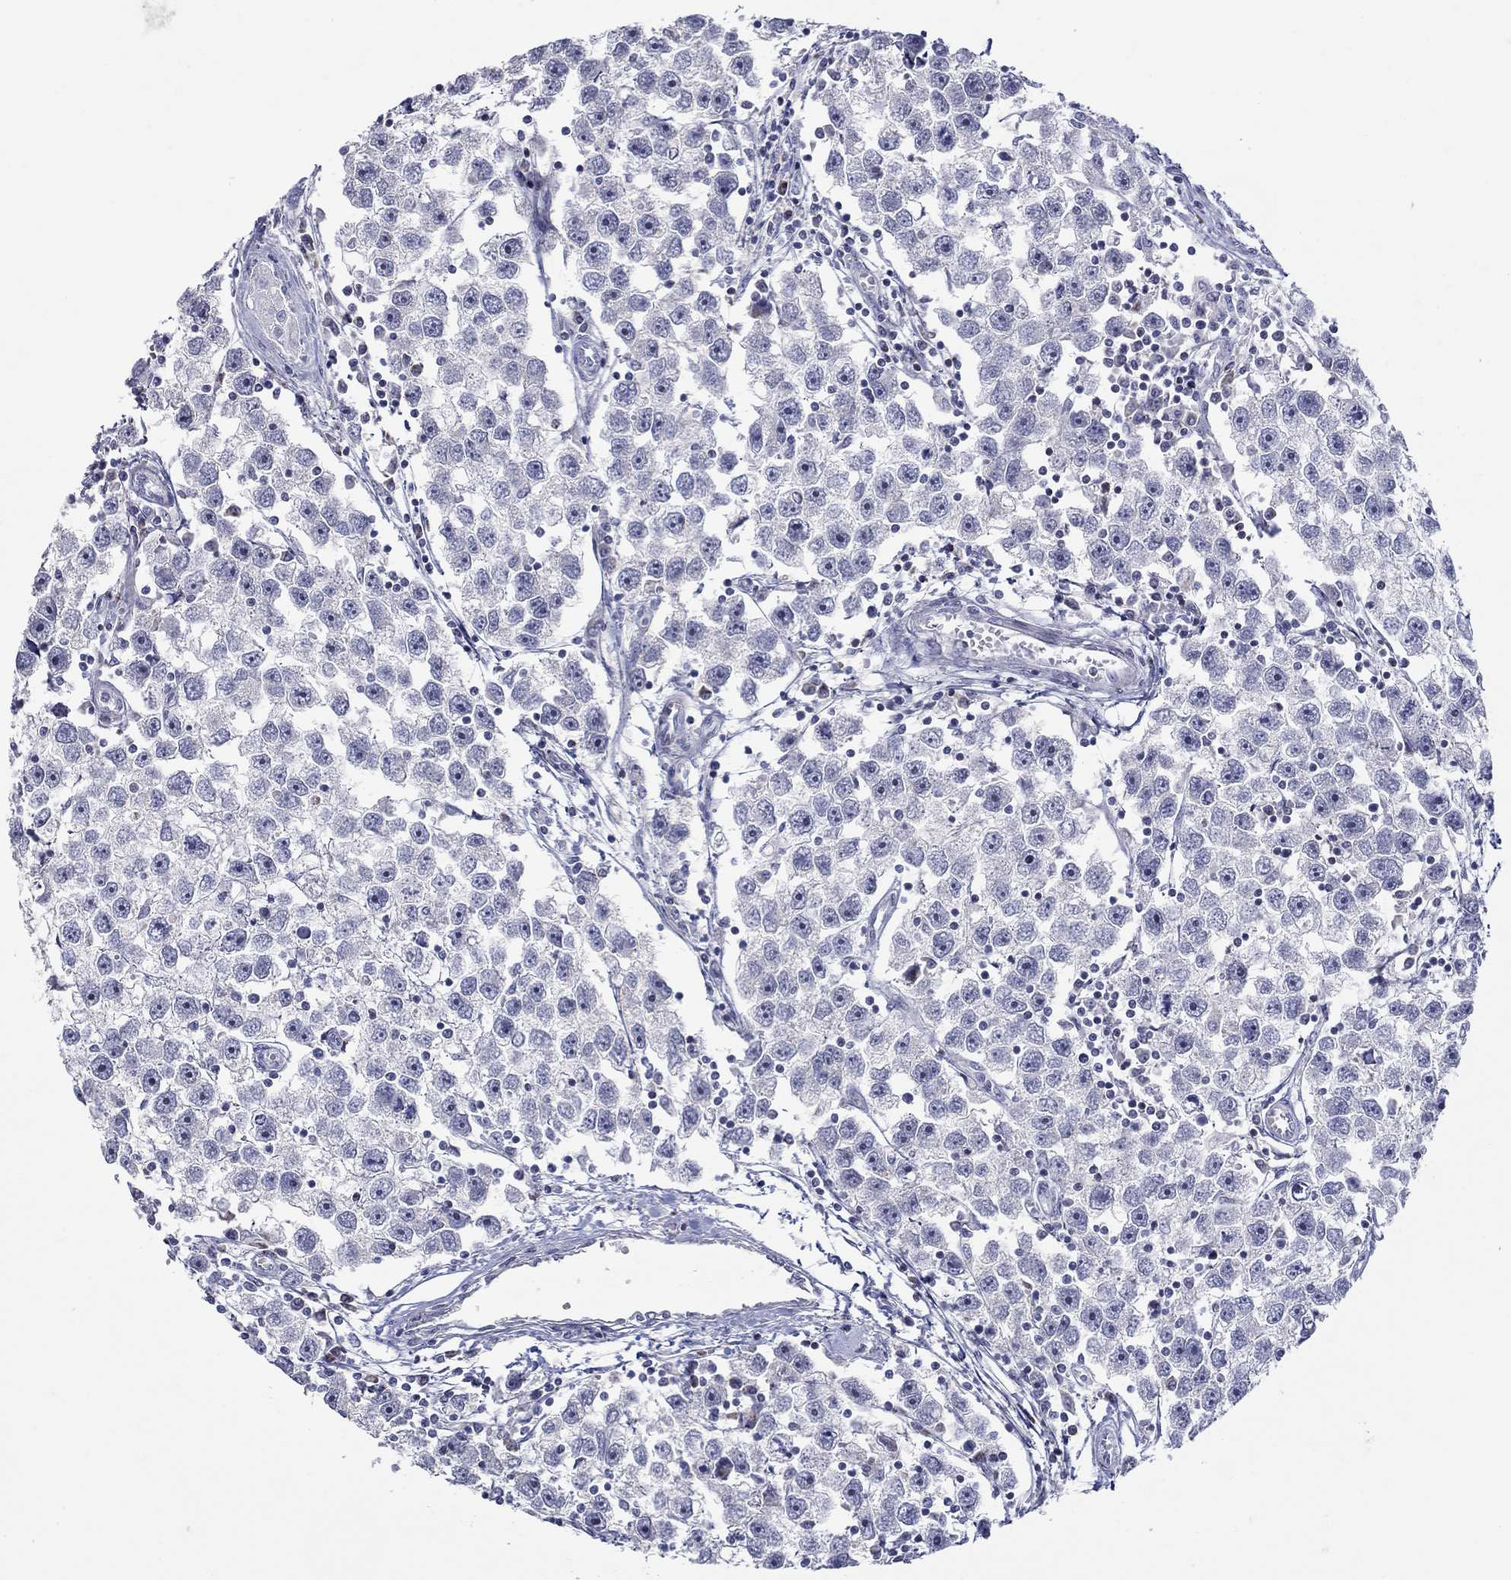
{"staining": {"intensity": "negative", "quantity": "none", "location": "none"}, "tissue": "testis cancer", "cell_type": "Tumor cells", "image_type": "cancer", "snomed": [{"axis": "morphology", "description": "Seminoma, NOS"}, {"axis": "topography", "description": "Testis"}], "caption": "The immunohistochemistry (IHC) micrograph has no significant expression in tumor cells of testis cancer (seminoma) tissue.", "gene": "HMX2", "patient": {"sex": "male", "age": 30}}